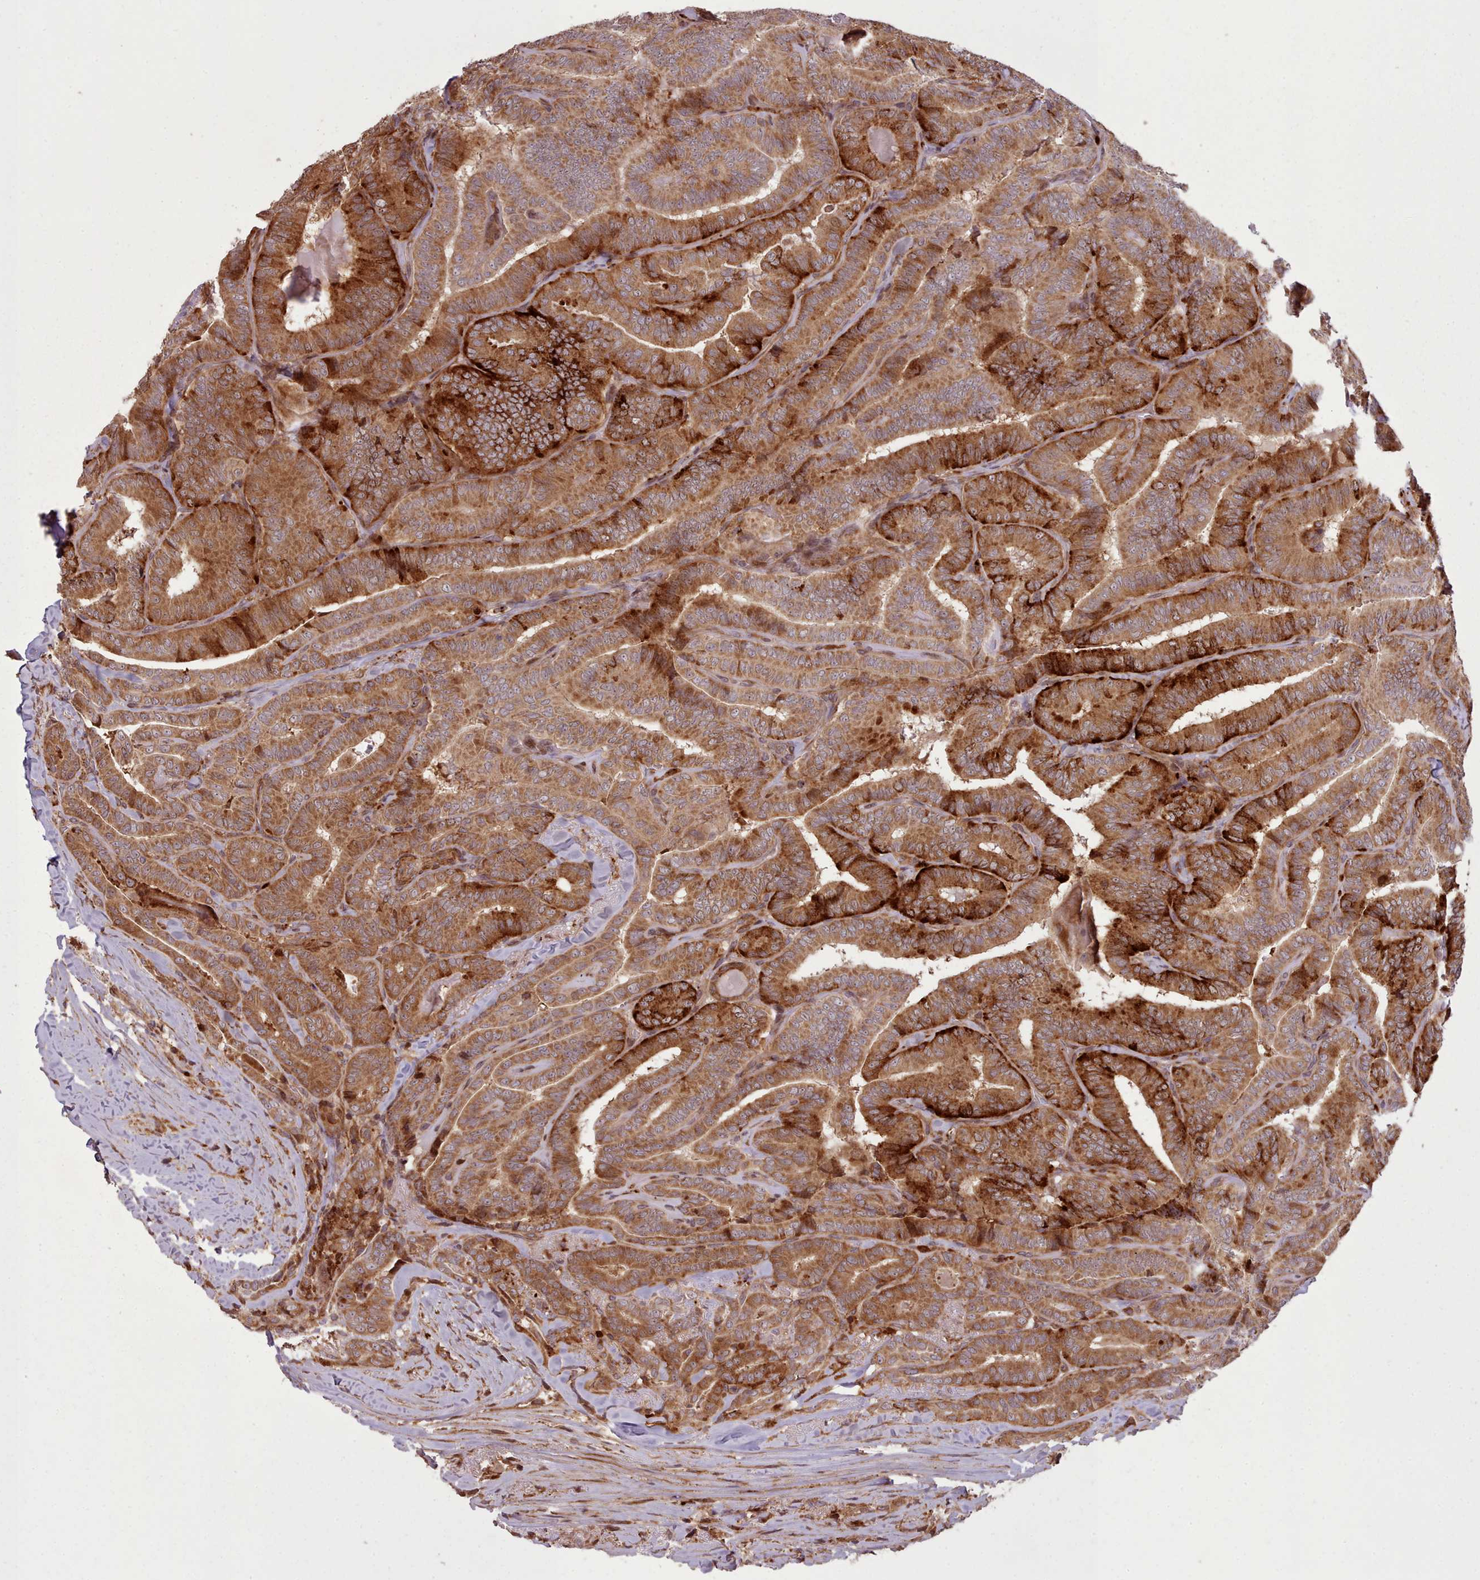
{"staining": {"intensity": "strong", "quantity": ">75%", "location": "cytoplasmic/membranous"}, "tissue": "thyroid cancer", "cell_type": "Tumor cells", "image_type": "cancer", "snomed": [{"axis": "morphology", "description": "Papillary adenocarcinoma, NOS"}, {"axis": "topography", "description": "Thyroid gland"}], "caption": "A brown stain highlights strong cytoplasmic/membranous positivity of a protein in human thyroid cancer (papillary adenocarcinoma) tumor cells.", "gene": "NLRP7", "patient": {"sex": "male", "age": 61}}